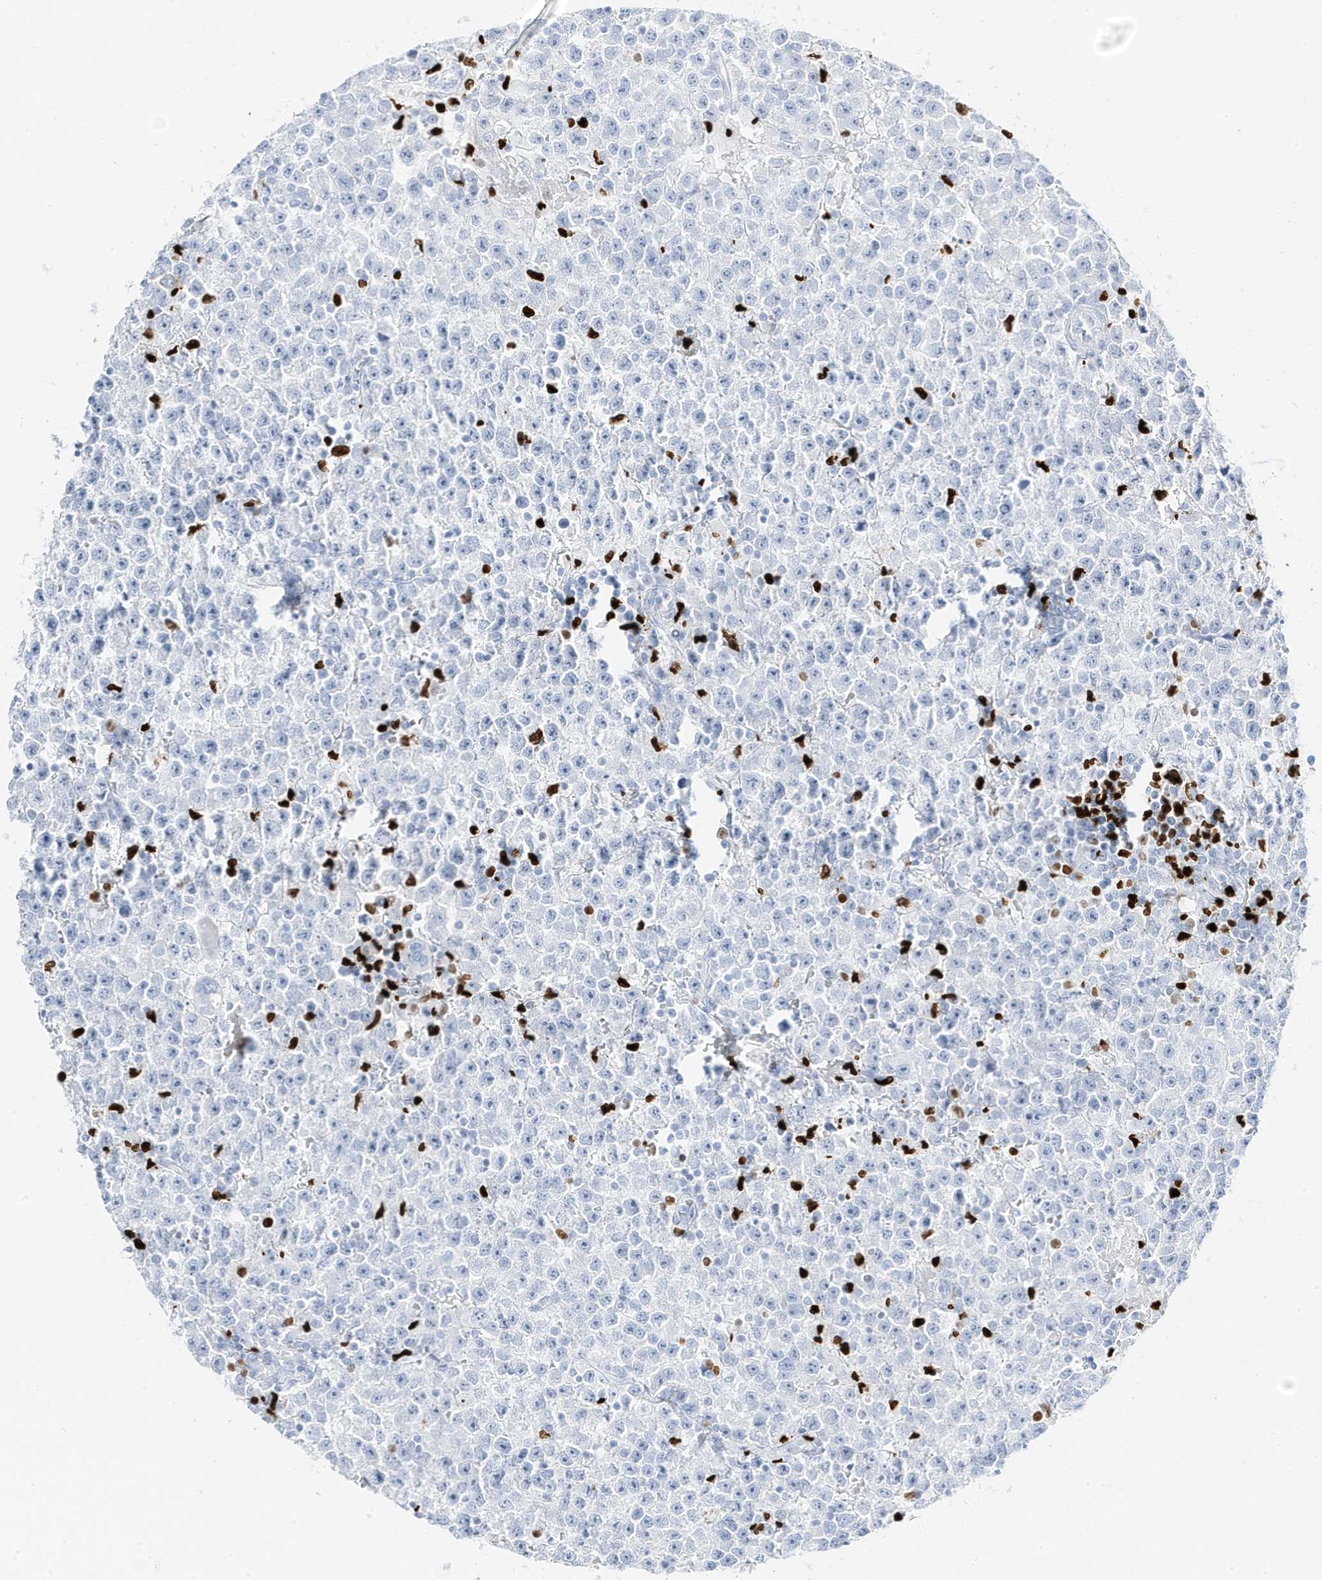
{"staining": {"intensity": "negative", "quantity": "none", "location": "none"}, "tissue": "testis cancer", "cell_type": "Tumor cells", "image_type": "cancer", "snomed": [{"axis": "morphology", "description": "Seminoma, NOS"}, {"axis": "topography", "description": "Testis"}], "caption": "Immunohistochemistry (IHC) image of neoplastic tissue: human testis cancer (seminoma) stained with DAB shows no significant protein expression in tumor cells.", "gene": "MNDA", "patient": {"sex": "male", "age": 22}}